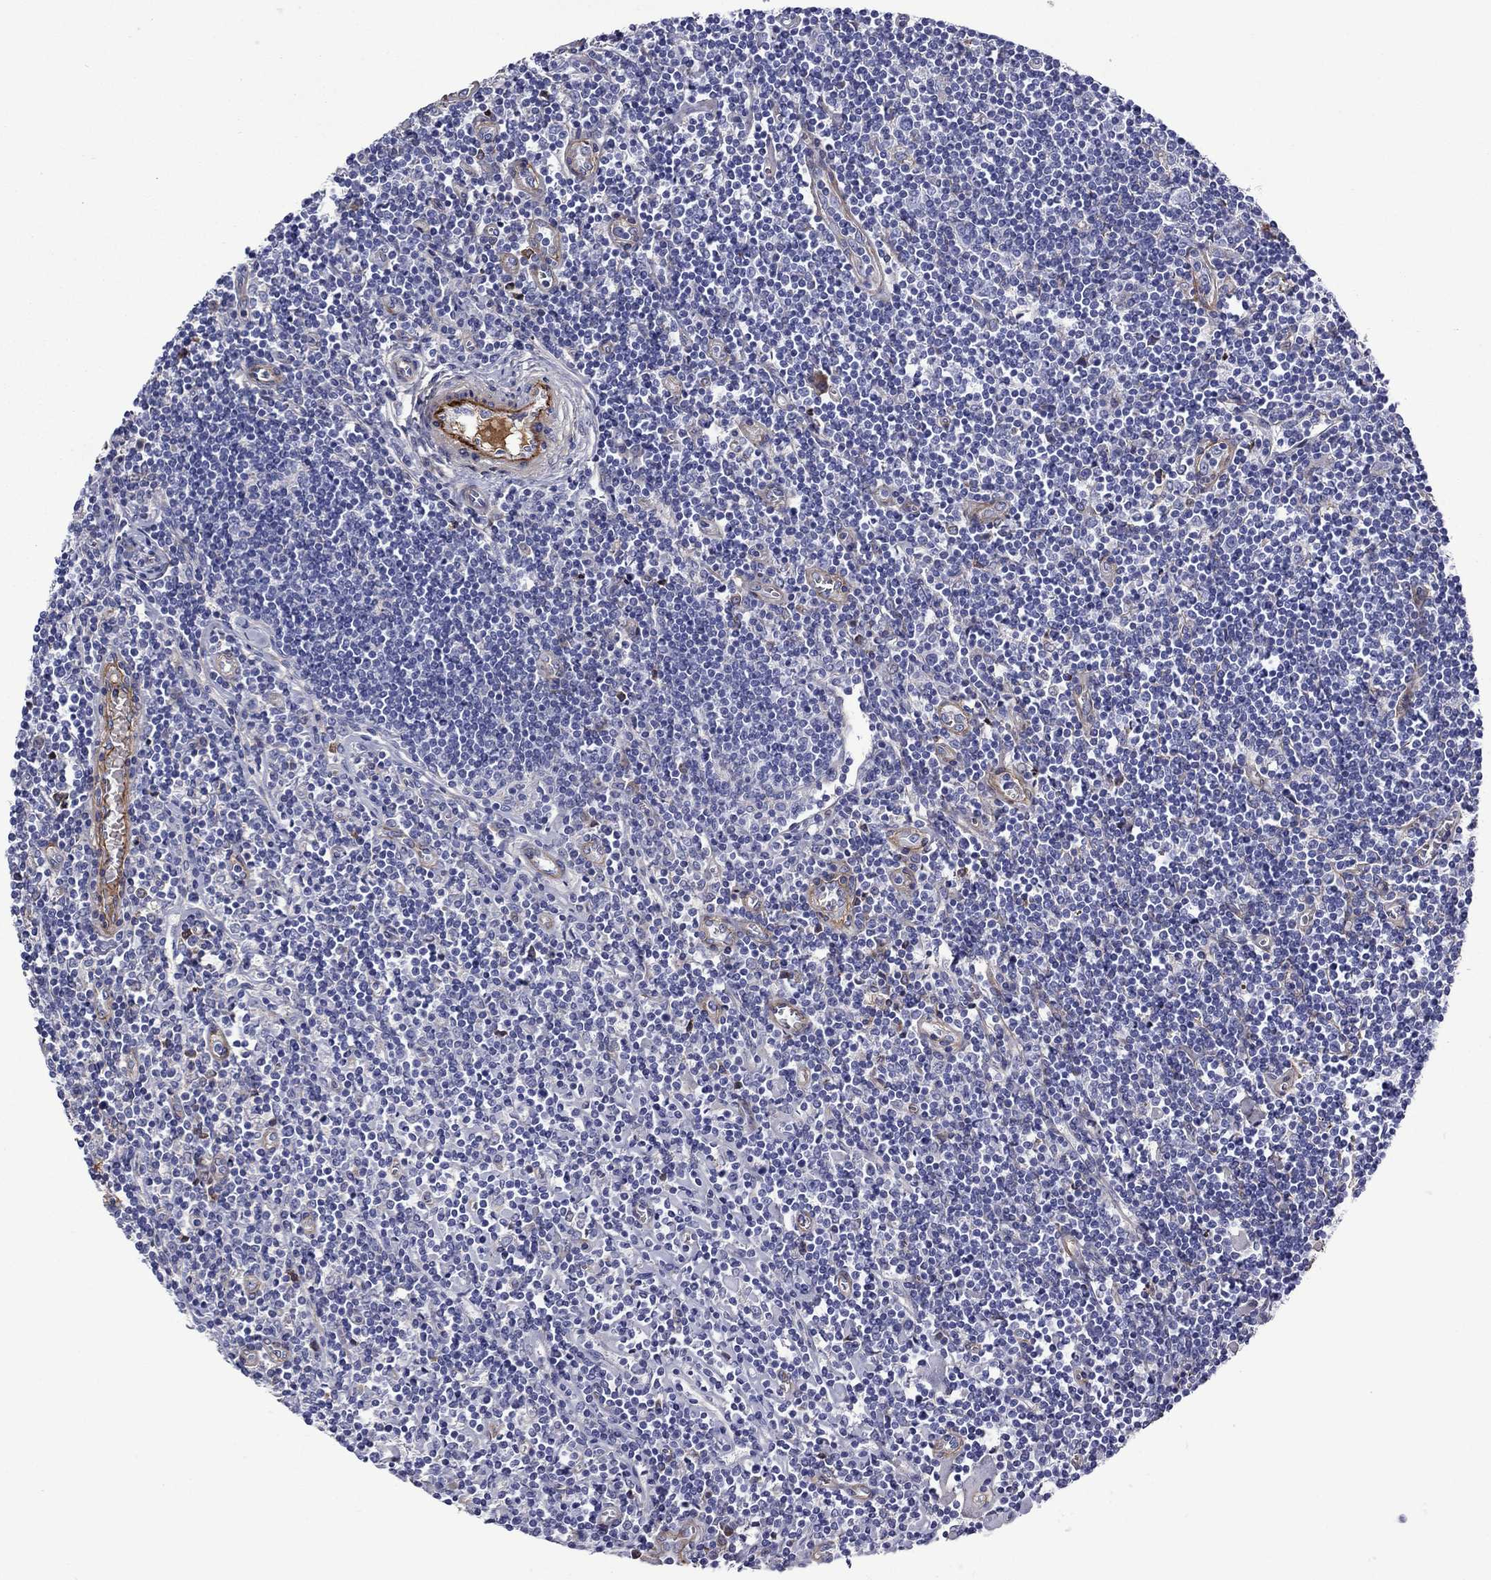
{"staining": {"intensity": "negative", "quantity": "none", "location": "none"}, "tissue": "lymphoma", "cell_type": "Tumor cells", "image_type": "cancer", "snomed": [{"axis": "morphology", "description": "Hodgkin's disease, NOS"}, {"axis": "topography", "description": "Lymph node"}], "caption": "Hodgkin's disease stained for a protein using immunohistochemistry (IHC) displays no expression tumor cells.", "gene": "HSPG2", "patient": {"sex": "male", "age": 40}}